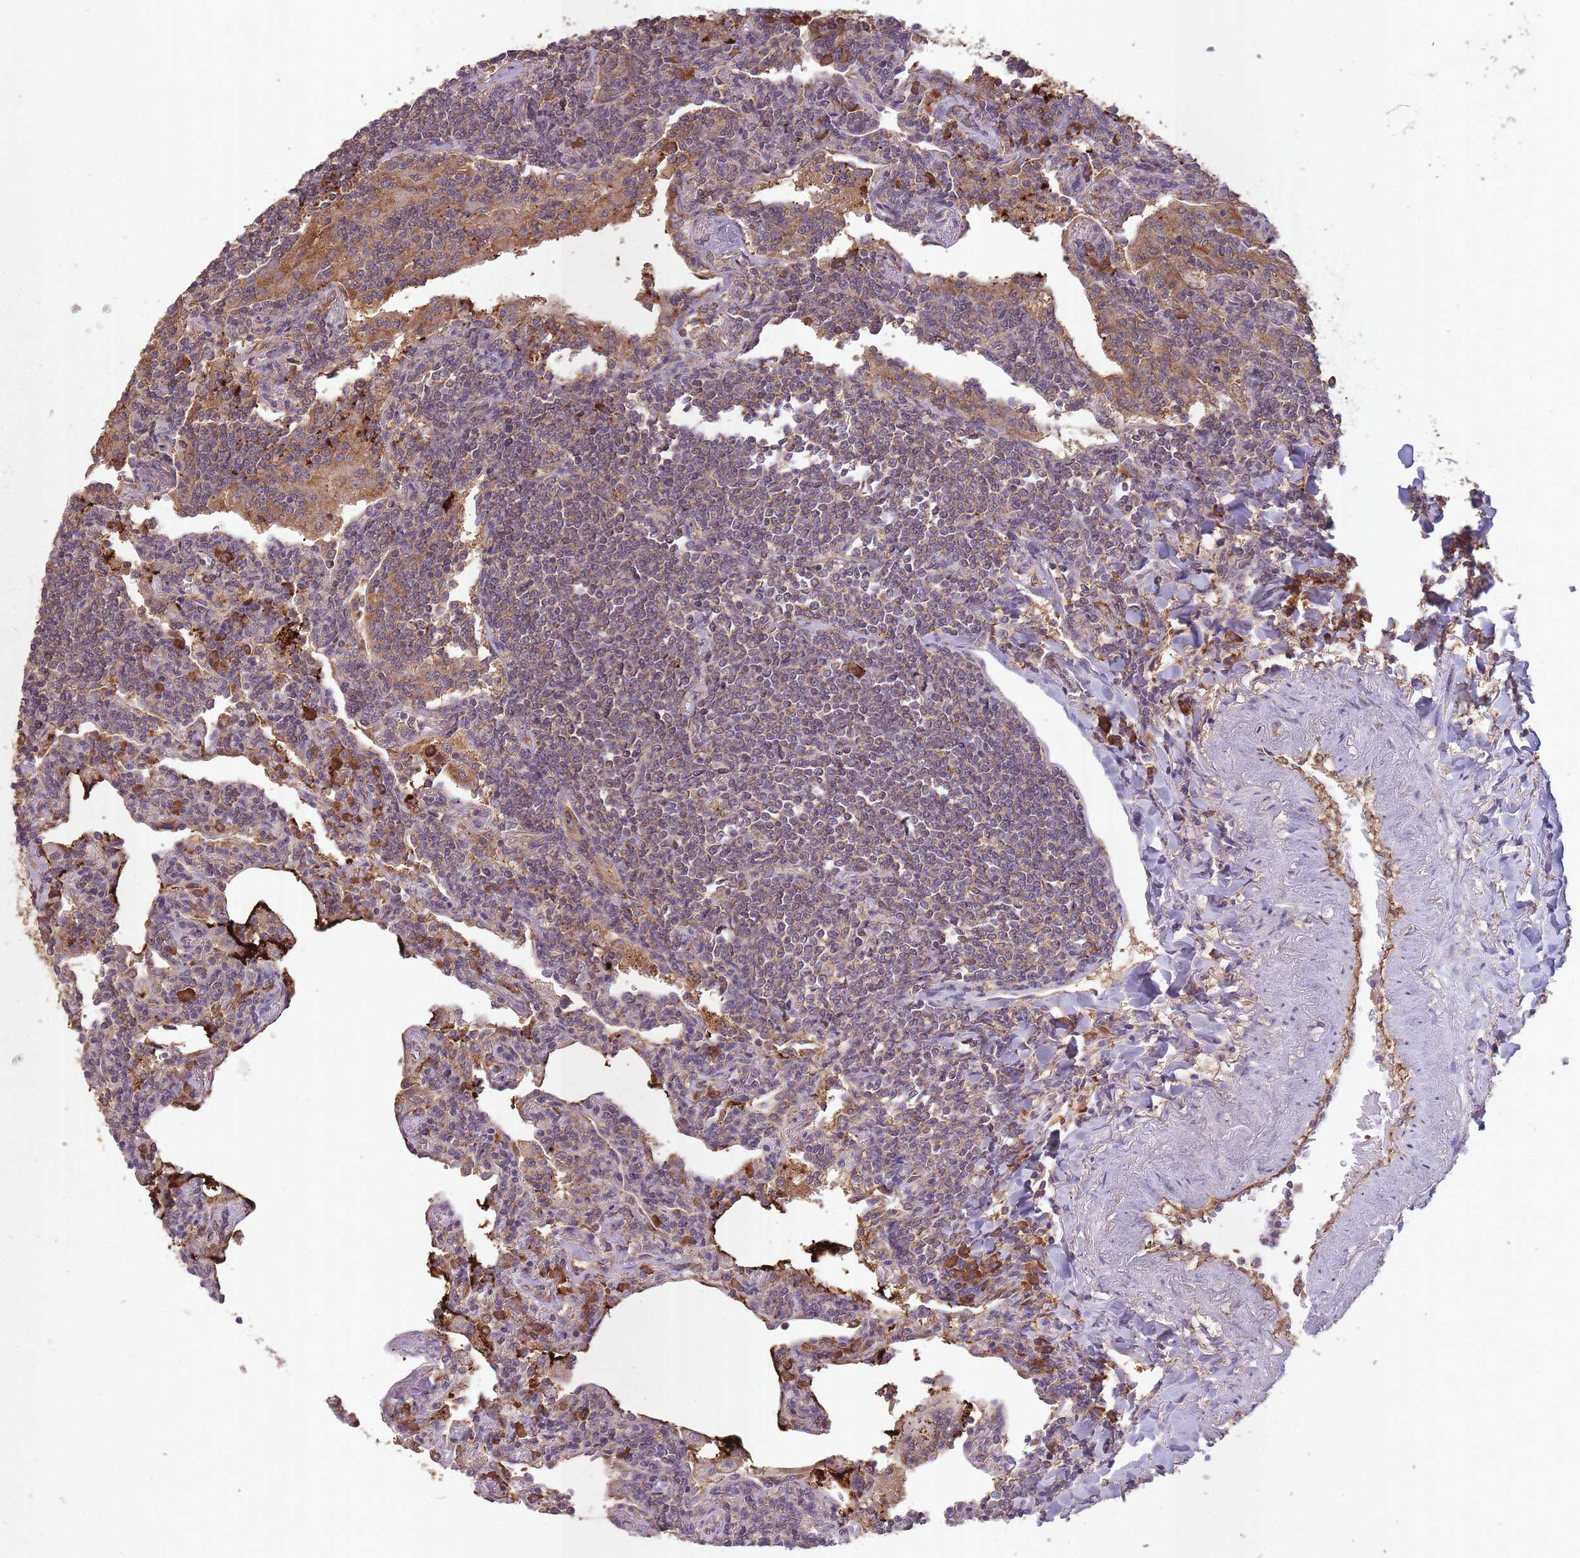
{"staining": {"intensity": "weak", "quantity": "25%-75%", "location": "cytoplasmic/membranous"}, "tissue": "lymphoma", "cell_type": "Tumor cells", "image_type": "cancer", "snomed": [{"axis": "morphology", "description": "Malignant lymphoma, non-Hodgkin's type, Low grade"}, {"axis": "topography", "description": "Lung"}], "caption": "Immunohistochemistry (IHC) histopathology image of neoplastic tissue: lymphoma stained using IHC demonstrates low levels of weak protein expression localized specifically in the cytoplasmic/membranous of tumor cells, appearing as a cytoplasmic/membranous brown color.", "gene": "SANBR", "patient": {"sex": "female", "age": 71}}